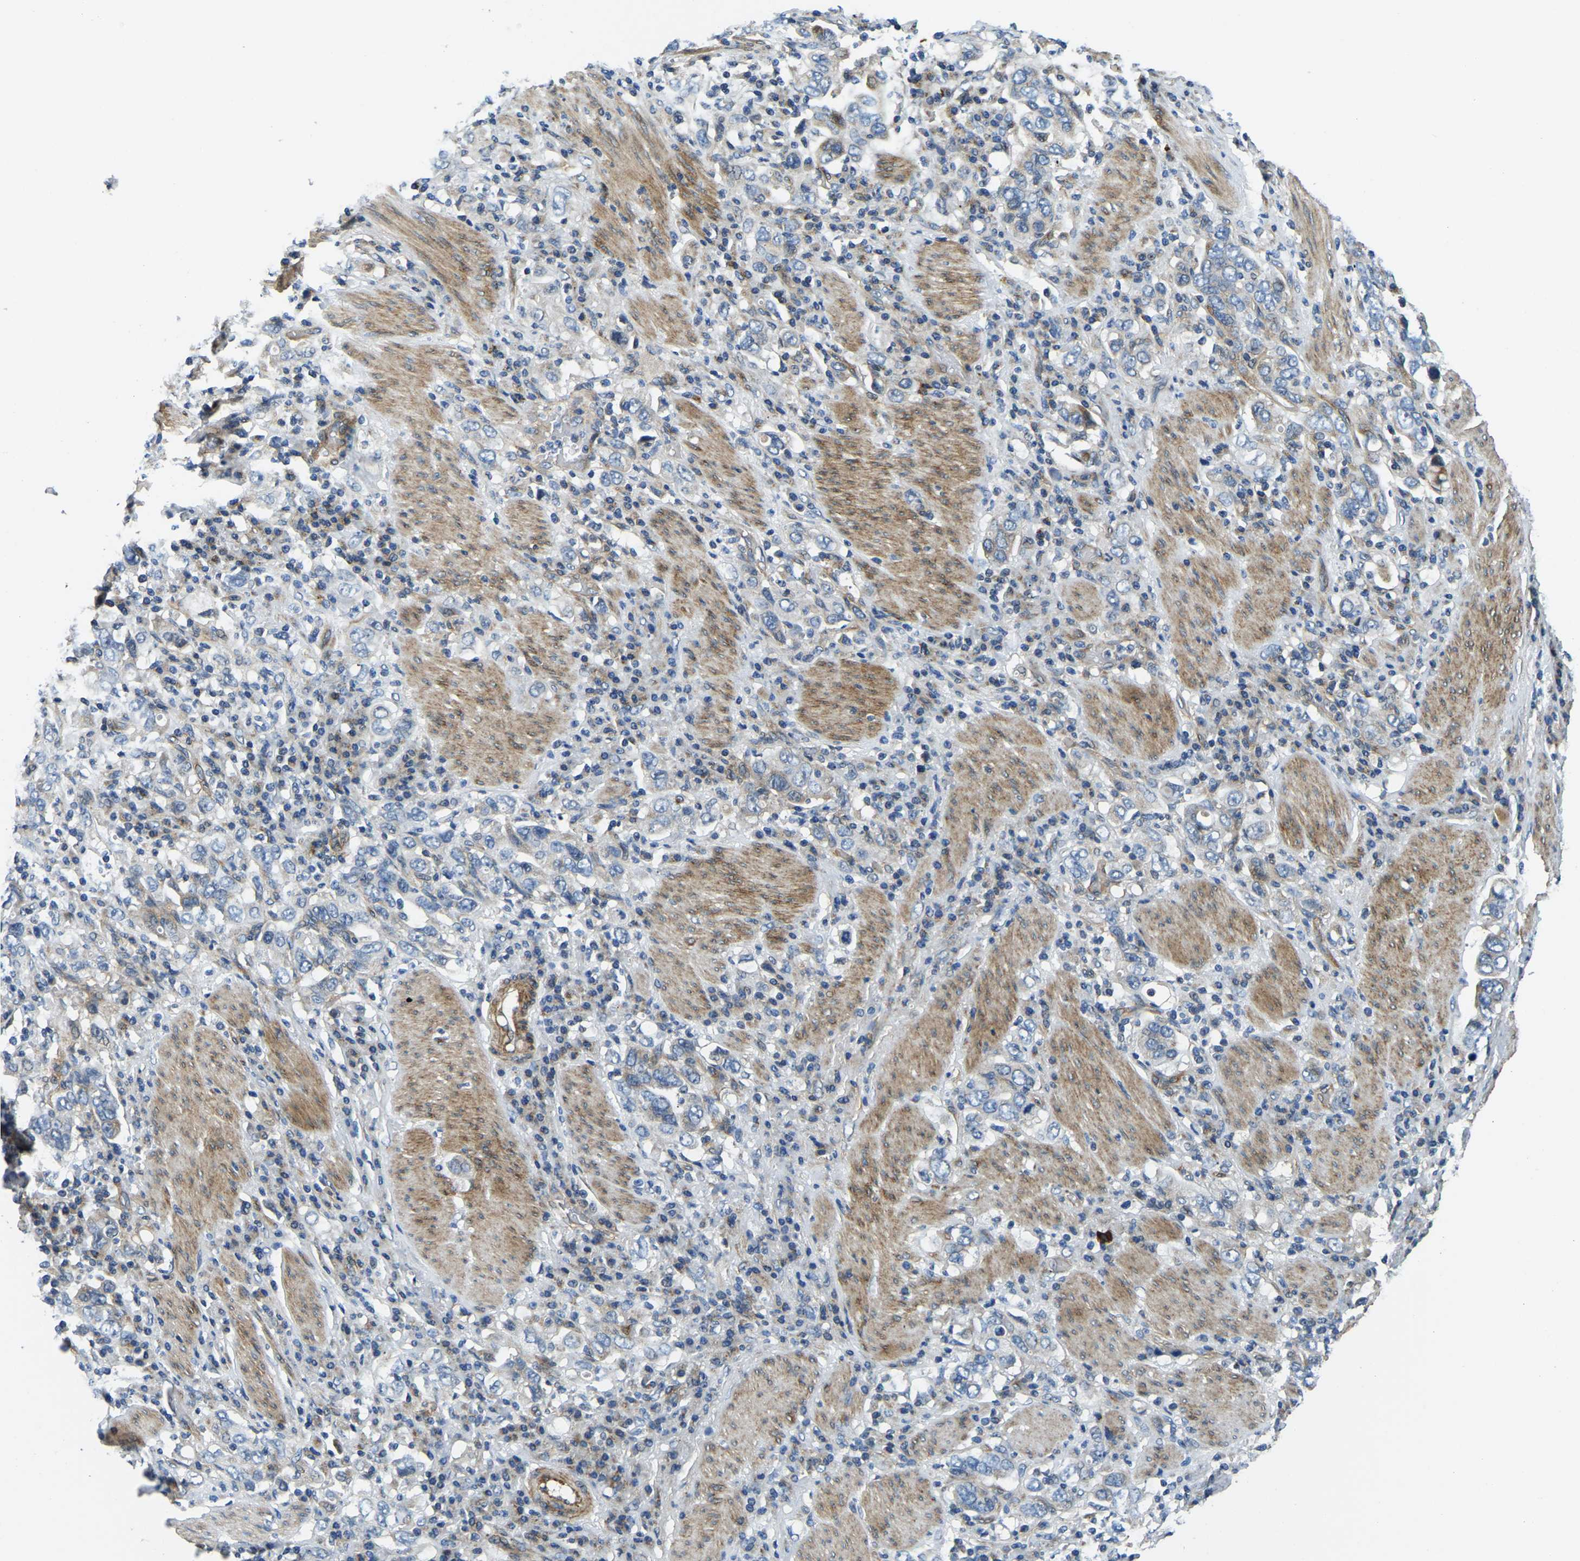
{"staining": {"intensity": "weak", "quantity": "<25%", "location": "cytoplasmic/membranous"}, "tissue": "stomach cancer", "cell_type": "Tumor cells", "image_type": "cancer", "snomed": [{"axis": "morphology", "description": "Adenocarcinoma, NOS"}, {"axis": "topography", "description": "Stomach, upper"}], "caption": "An immunohistochemistry (IHC) image of stomach cancer is shown. There is no staining in tumor cells of stomach cancer. Nuclei are stained in blue.", "gene": "RNF39", "patient": {"sex": "male", "age": 62}}